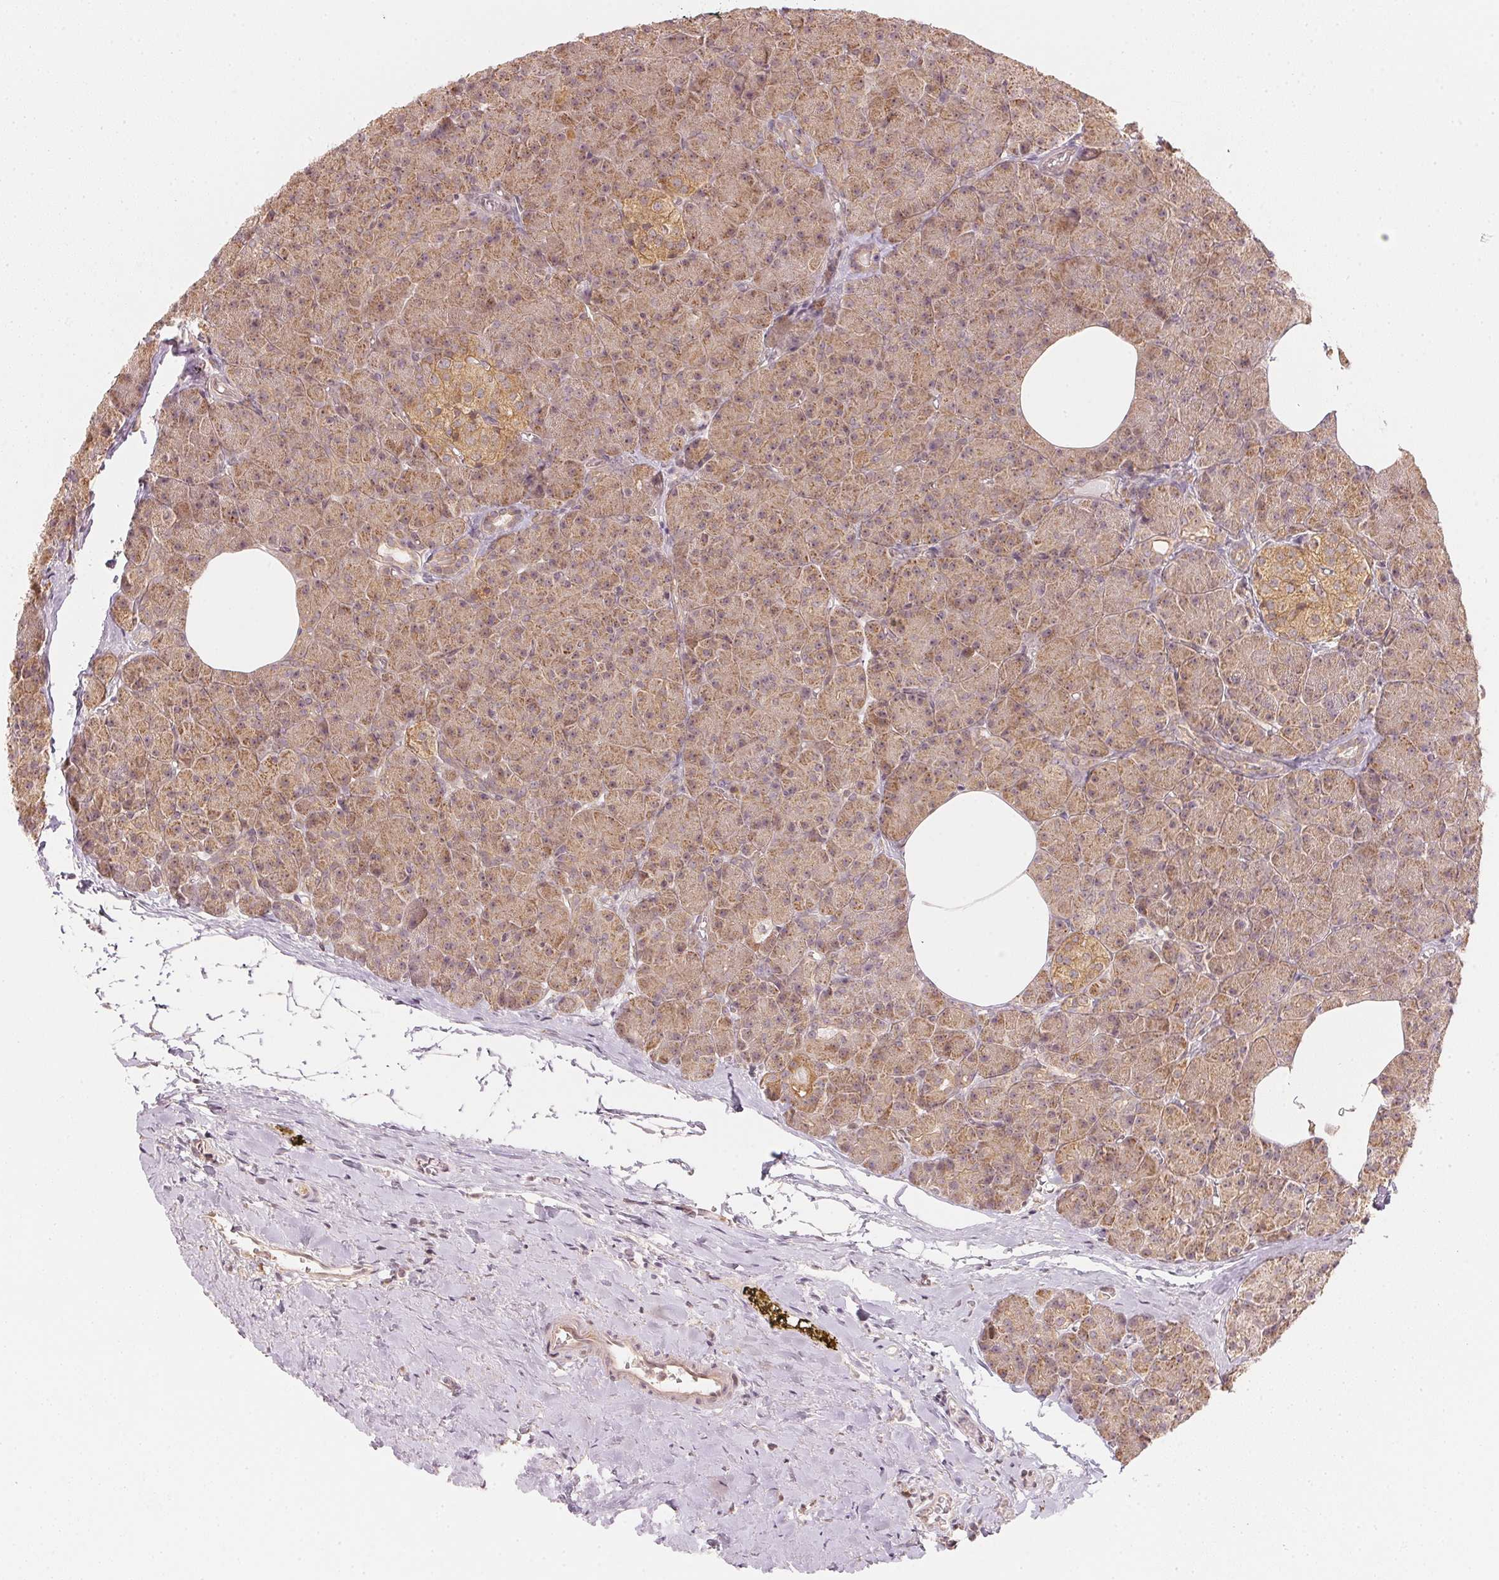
{"staining": {"intensity": "moderate", "quantity": "25%-75%", "location": "cytoplasmic/membranous"}, "tissue": "pancreas", "cell_type": "Exocrine glandular cells", "image_type": "normal", "snomed": [{"axis": "morphology", "description": "Normal tissue, NOS"}, {"axis": "topography", "description": "Pancreas"}], "caption": "Immunohistochemistry (DAB (3,3'-diaminobenzidine)) staining of normal pancreas reveals moderate cytoplasmic/membranous protein positivity in approximately 25%-75% of exocrine glandular cells.", "gene": "WDR54", "patient": {"sex": "female", "age": 45}}